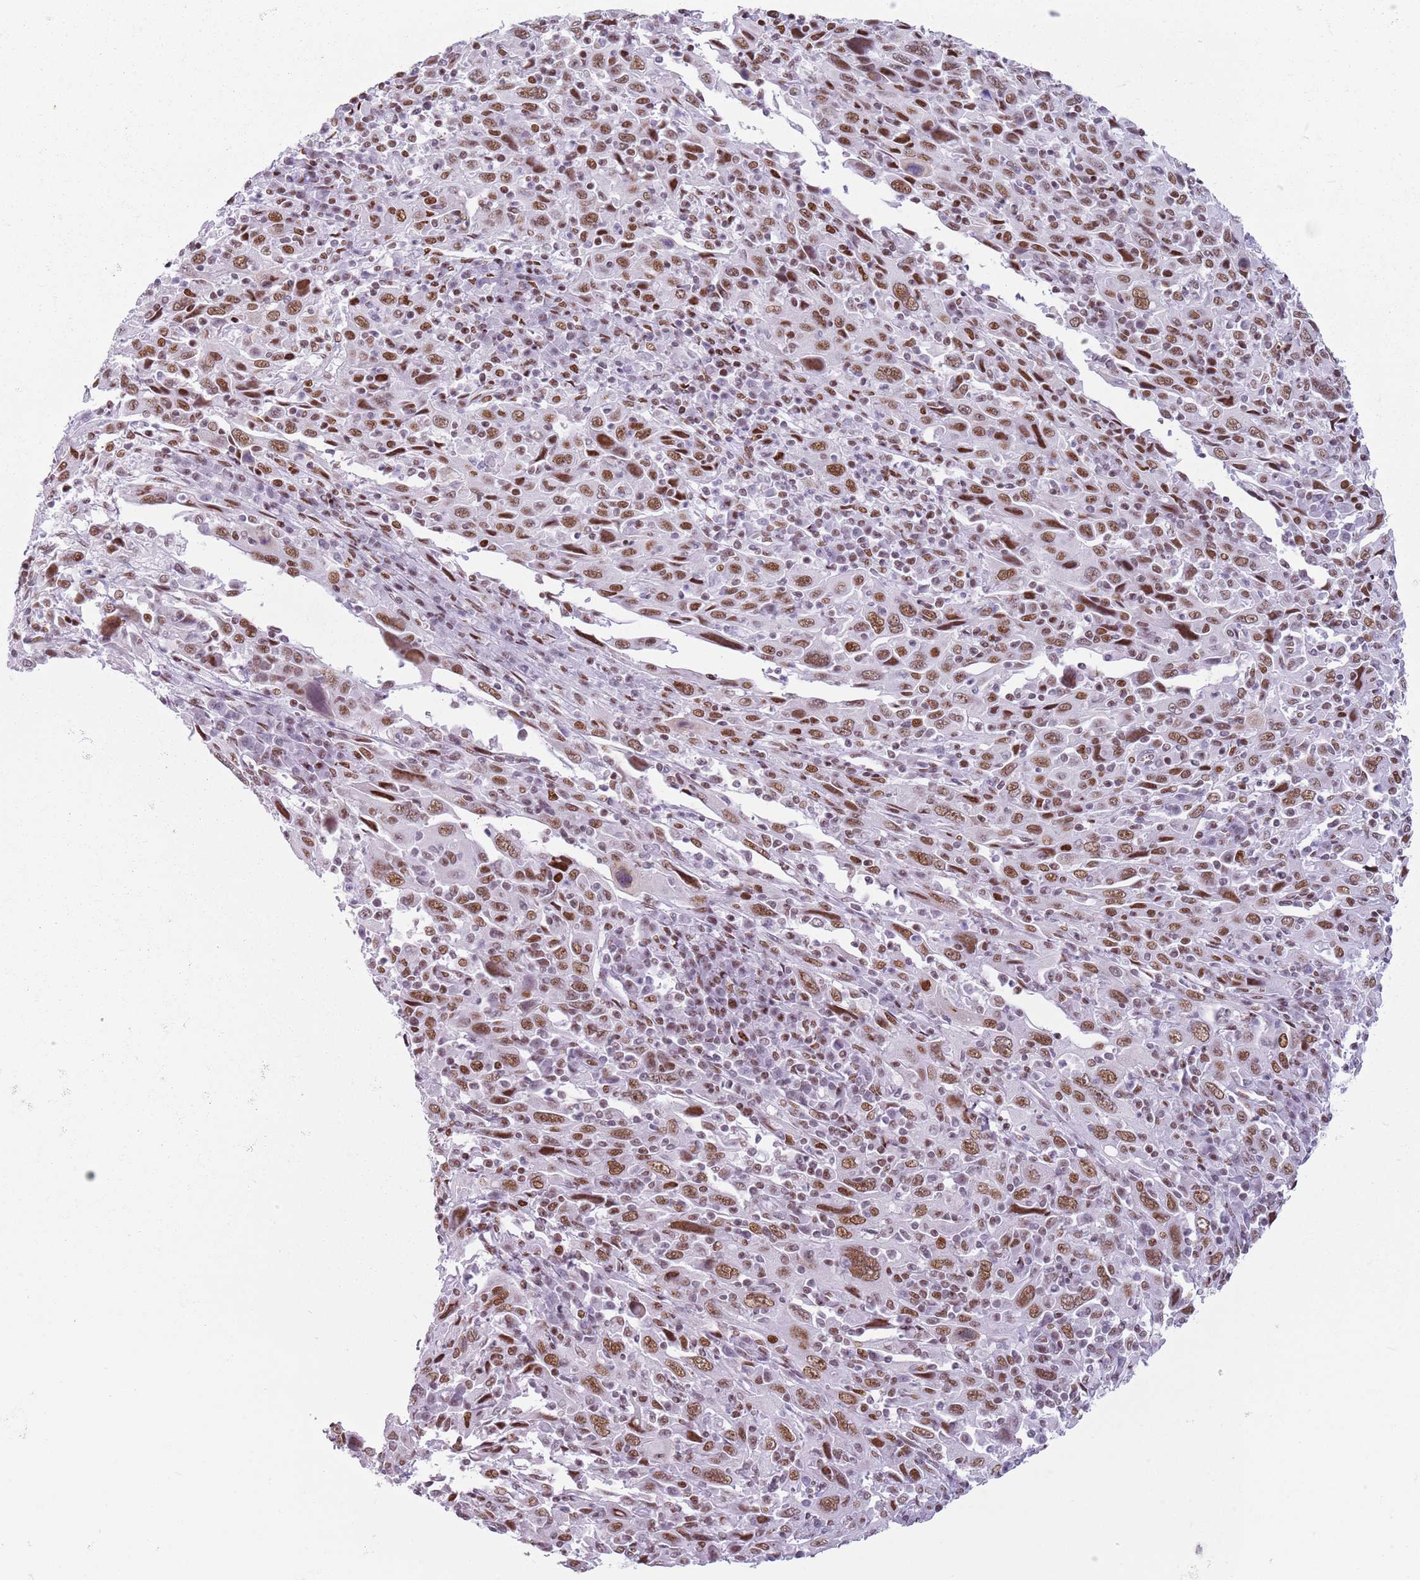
{"staining": {"intensity": "moderate", "quantity": ">75%", "location": "nuclear"}, "tissue": "cervical cancer", "cell_type": "Tumor cells", "image_type": "cancer", "snomed": [{"axis": "morphology", "description": "Squamous cell carcinoma, NOS"}, {"axis": "topography", "description": "Cervix"}], "caption": "A photomicrograph of cervical cancer (squamous cell carcinoma) stained for a protein exhibits moderate nuclear brown staining in tumor cells.", "gene": "FAM104B", "patient": {"sex": "female", "age": 46}}